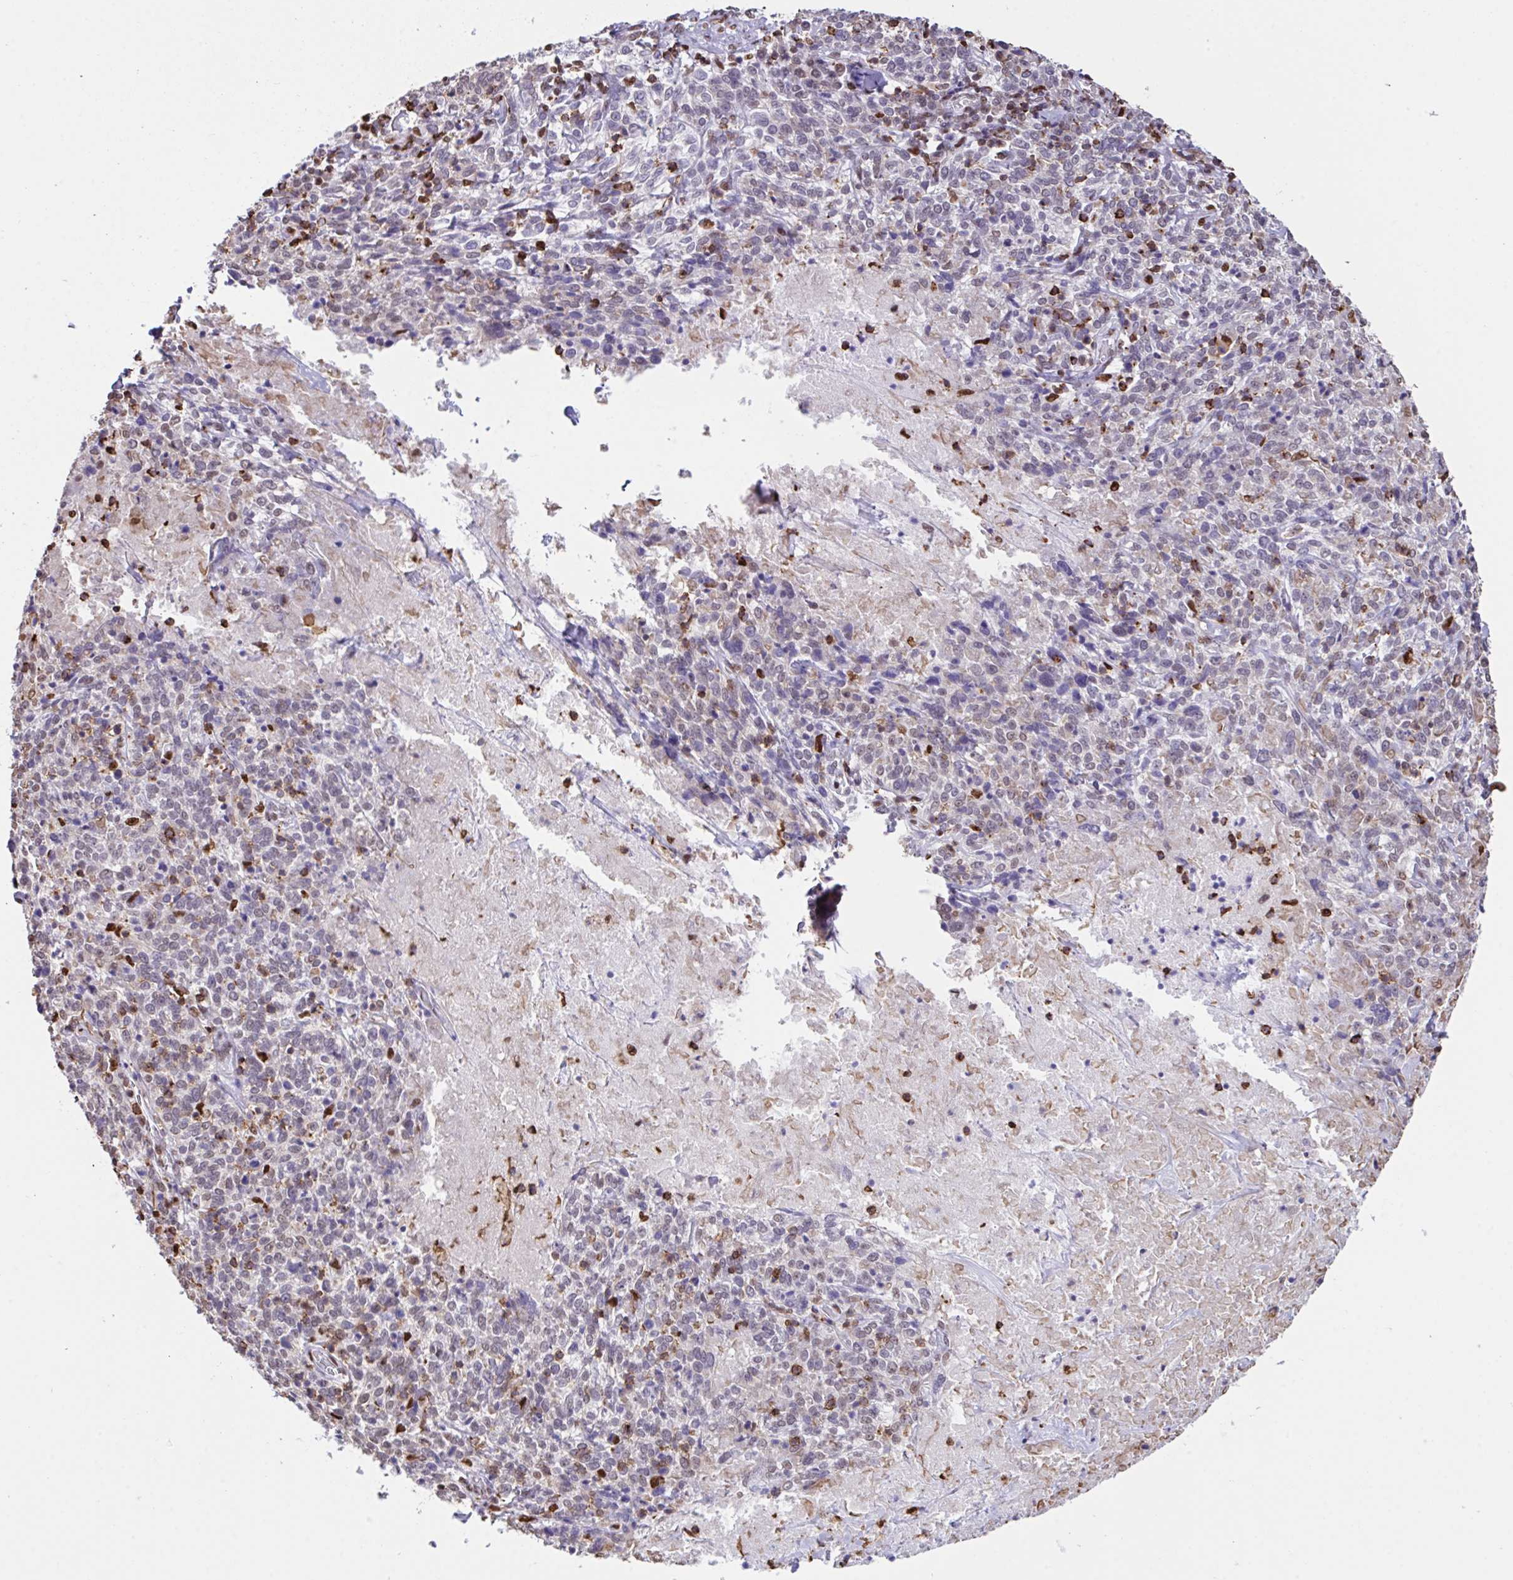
{"staining": {"intensity": "negative", "quantity": "none", "location": "none"}, "tissue": "cervical cancer", "cell_type": "Tumor cells", "image_type": "cancer", "snomed": [{"axis": "morphology", "description": "Squamous cell carcinoma, NOS"}, {"axis": "topography", "description": "Cervix"}], "caption": "Immunohistochemistry photomicrograph of squamous cell carcinoma (cervical) stained for a protein (brown), which displays no staining in tumor cells.", "gene": "BTBD10", "patient": {"sex": "female", "age": 46}}